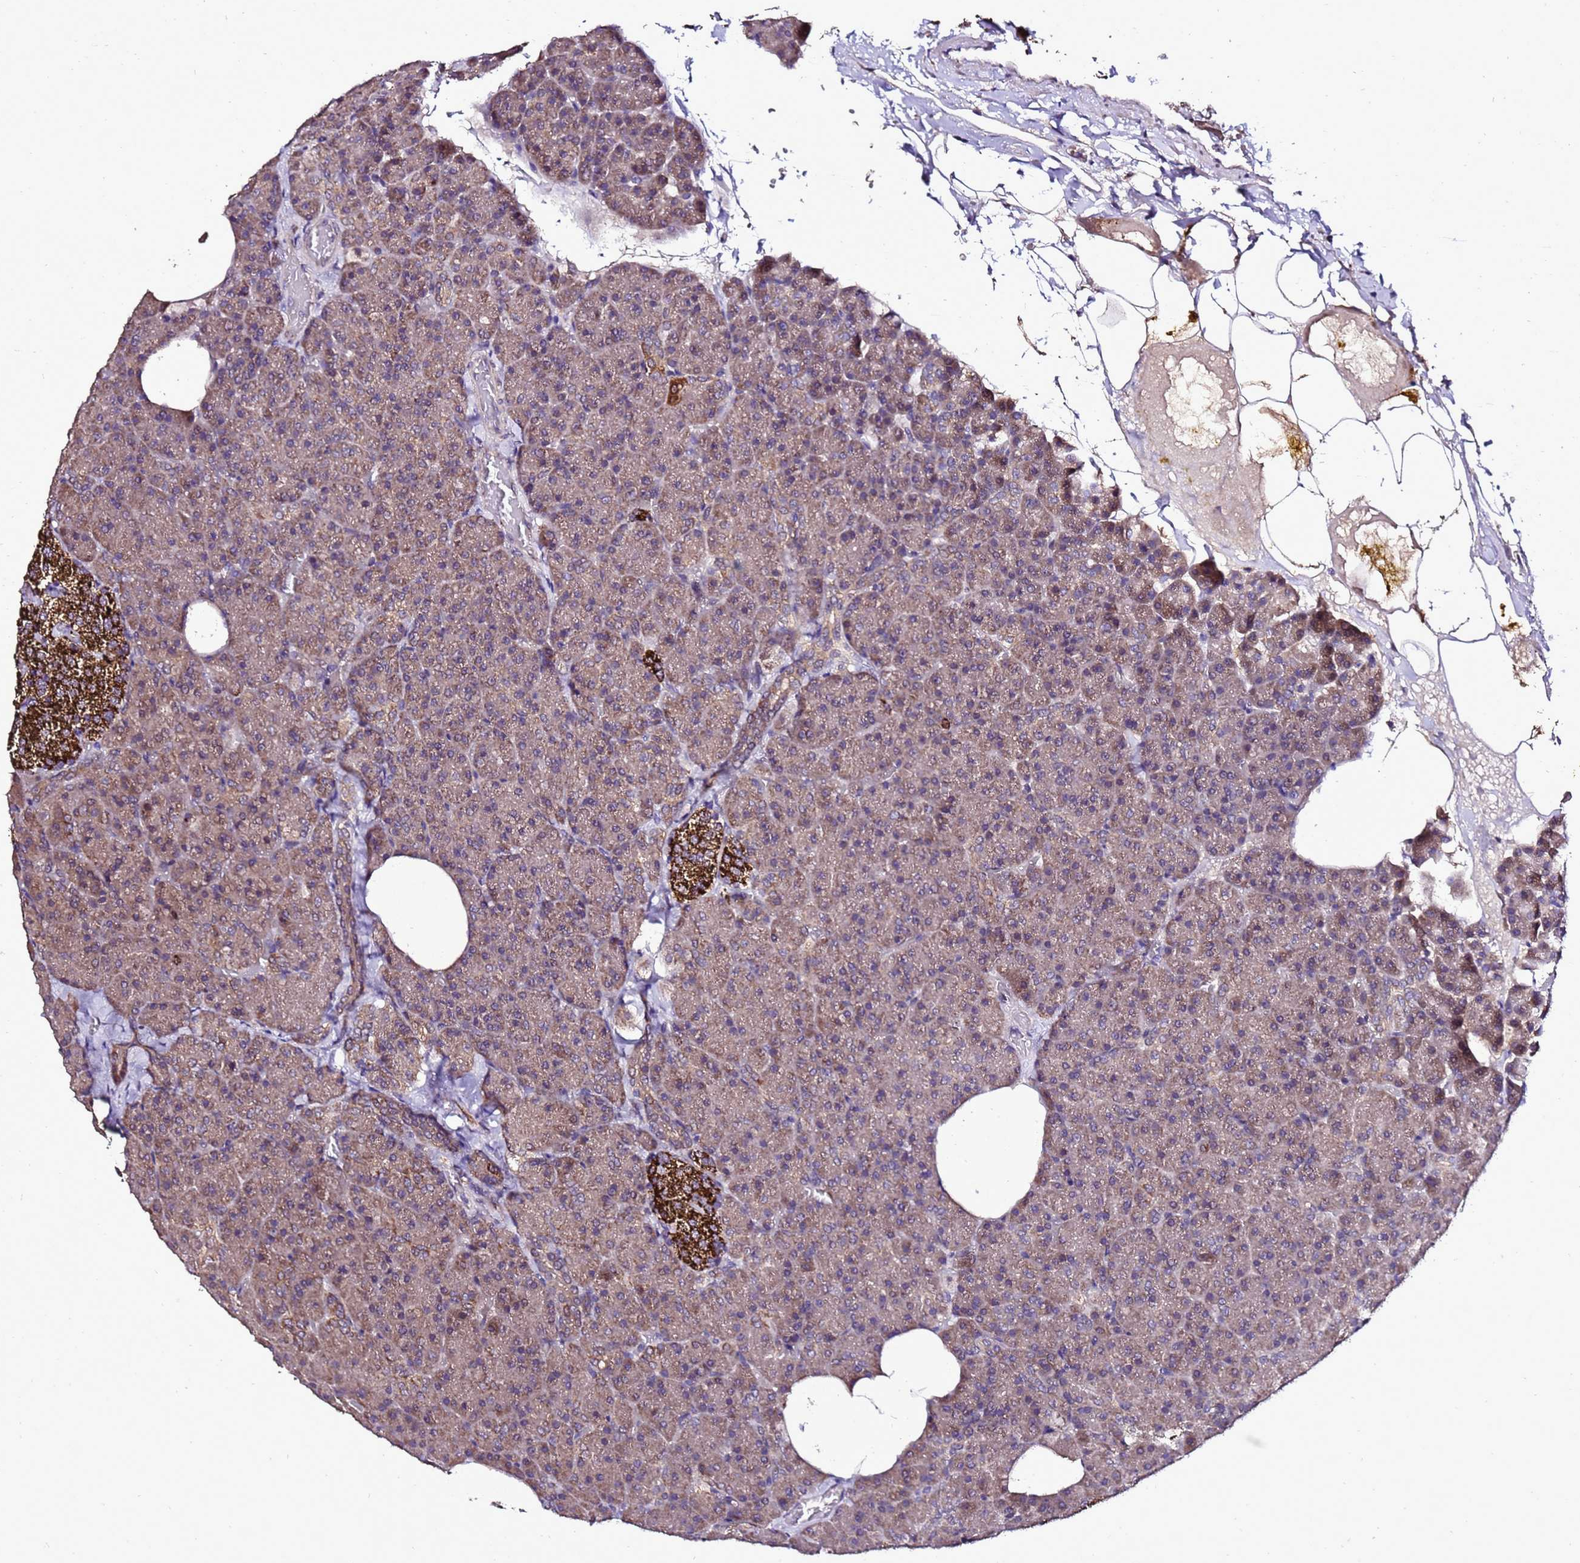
{"staining": {"intensity": "moderate", "quantity": "25%-75%", "location": "cytoplasmic/membranous"}, "tissue": "pancreas", "cell_type": "Exocrine glandular cells", "image_type": "normal", "snomed": [{"axis": "morphology", "description": "Normal tissue, NOS"}, {"axis": "morphology", "description": "Carcinoid, malignant, NOS"}, {"axis": "topography", "description": "Pancreas"}], "caption": "Immunohistochemistry micrograph of normal human pancreas stained for a protein (brown), which reveals medium levels of moderate cytoplasmic/membranous expression in about 25%-75% of exocrine glandular cells.", "gene": "ZNF329", "patient": {"sex": "female", "age": 35}}